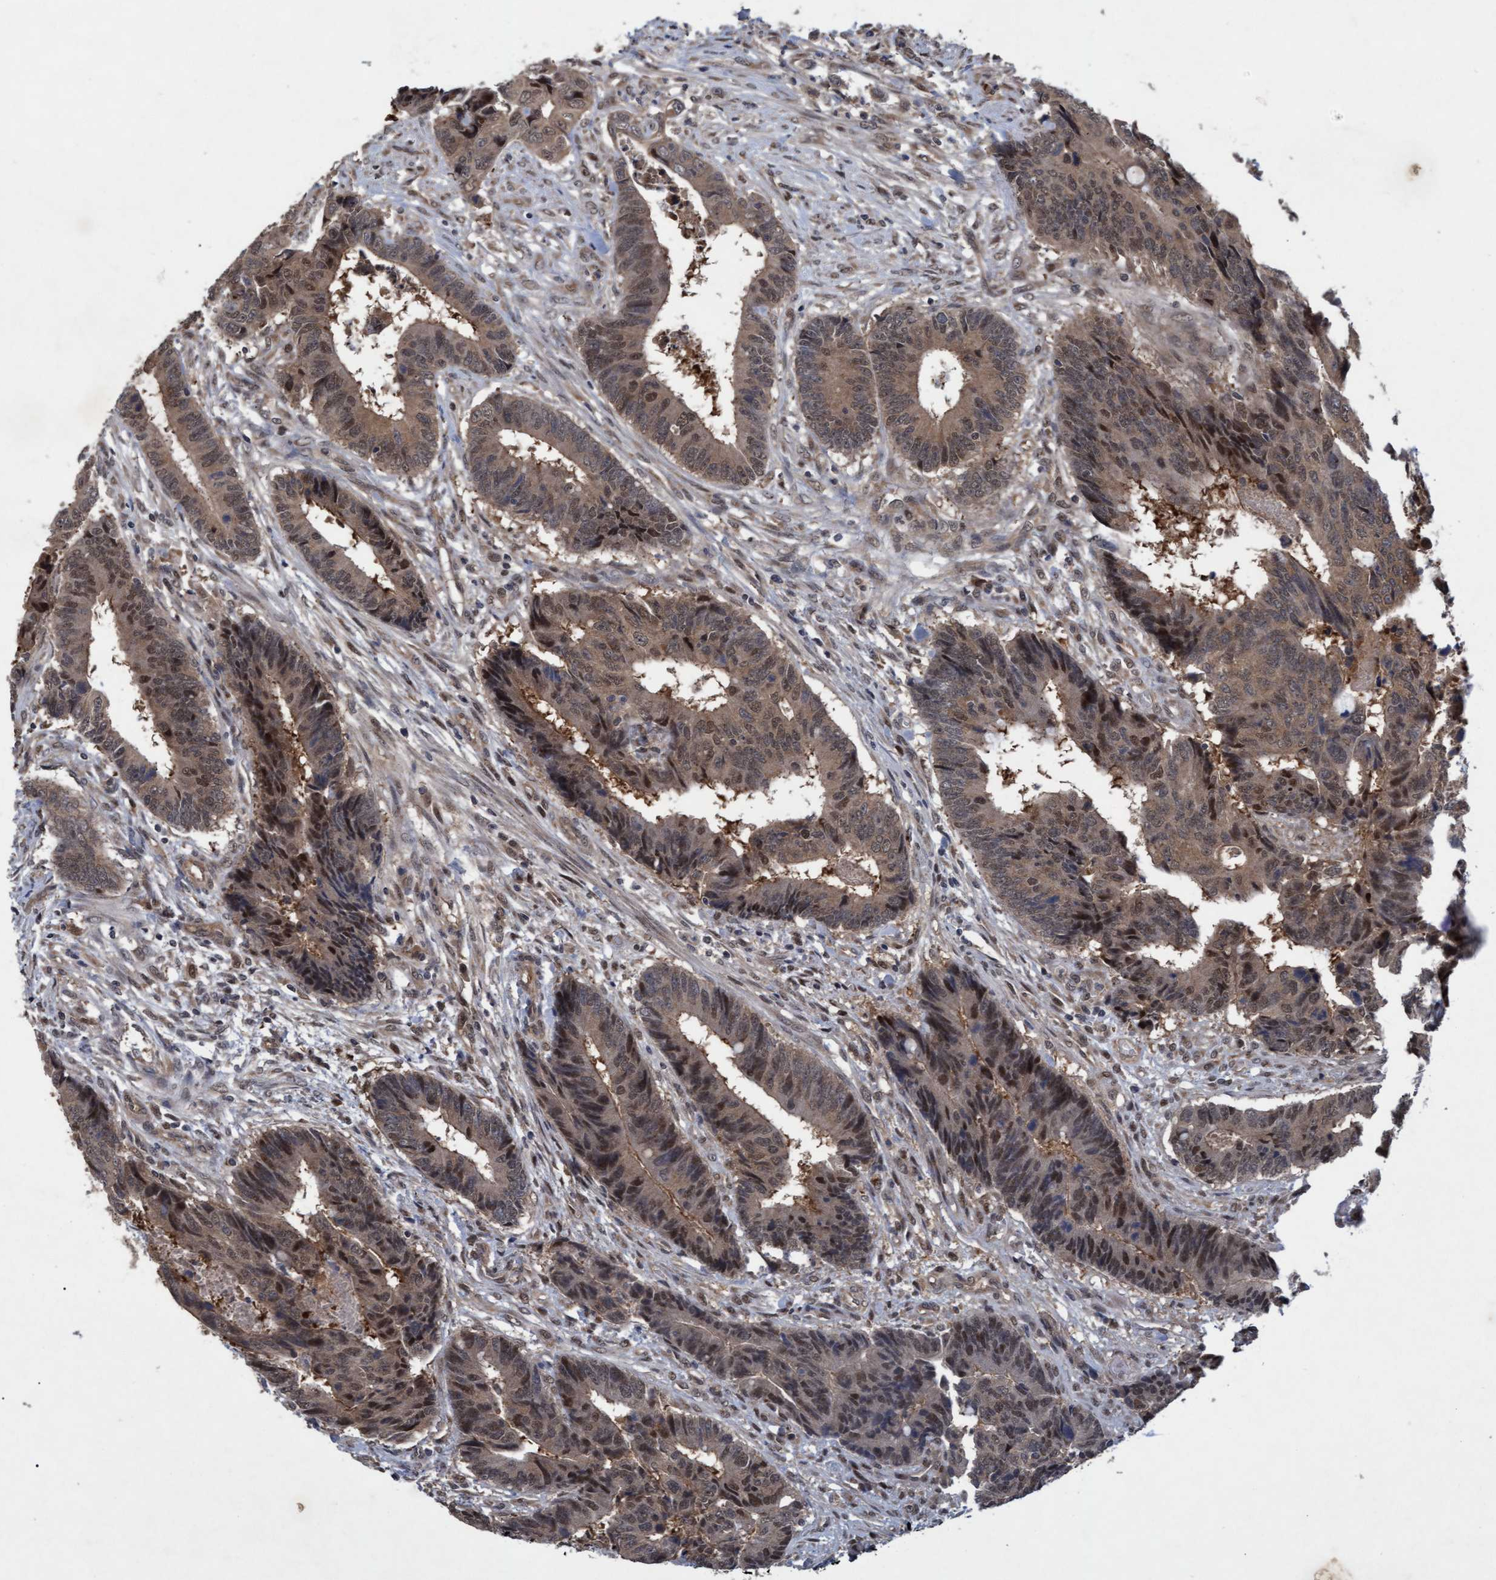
{"staining": {"intensity": "moderate", "quantity": ">75%", "location": "cytoplasmic/membranous,nuclear"}, "tissue": "colorectal cancer", "cell_type": "Tumor cells", "image_type": "cancer", "snomed": [{"axis": "morphology", "description": "Adenocarcinoma, NOS"}, {"axis": "topography", "description": "Rectum"}], "caption": "Human colorectal cancer stained with a protein marker demonstrates moderate staining in tumor cells.", "gene": "PSMB6", "patient": {"sex": "male", "age": 84}}